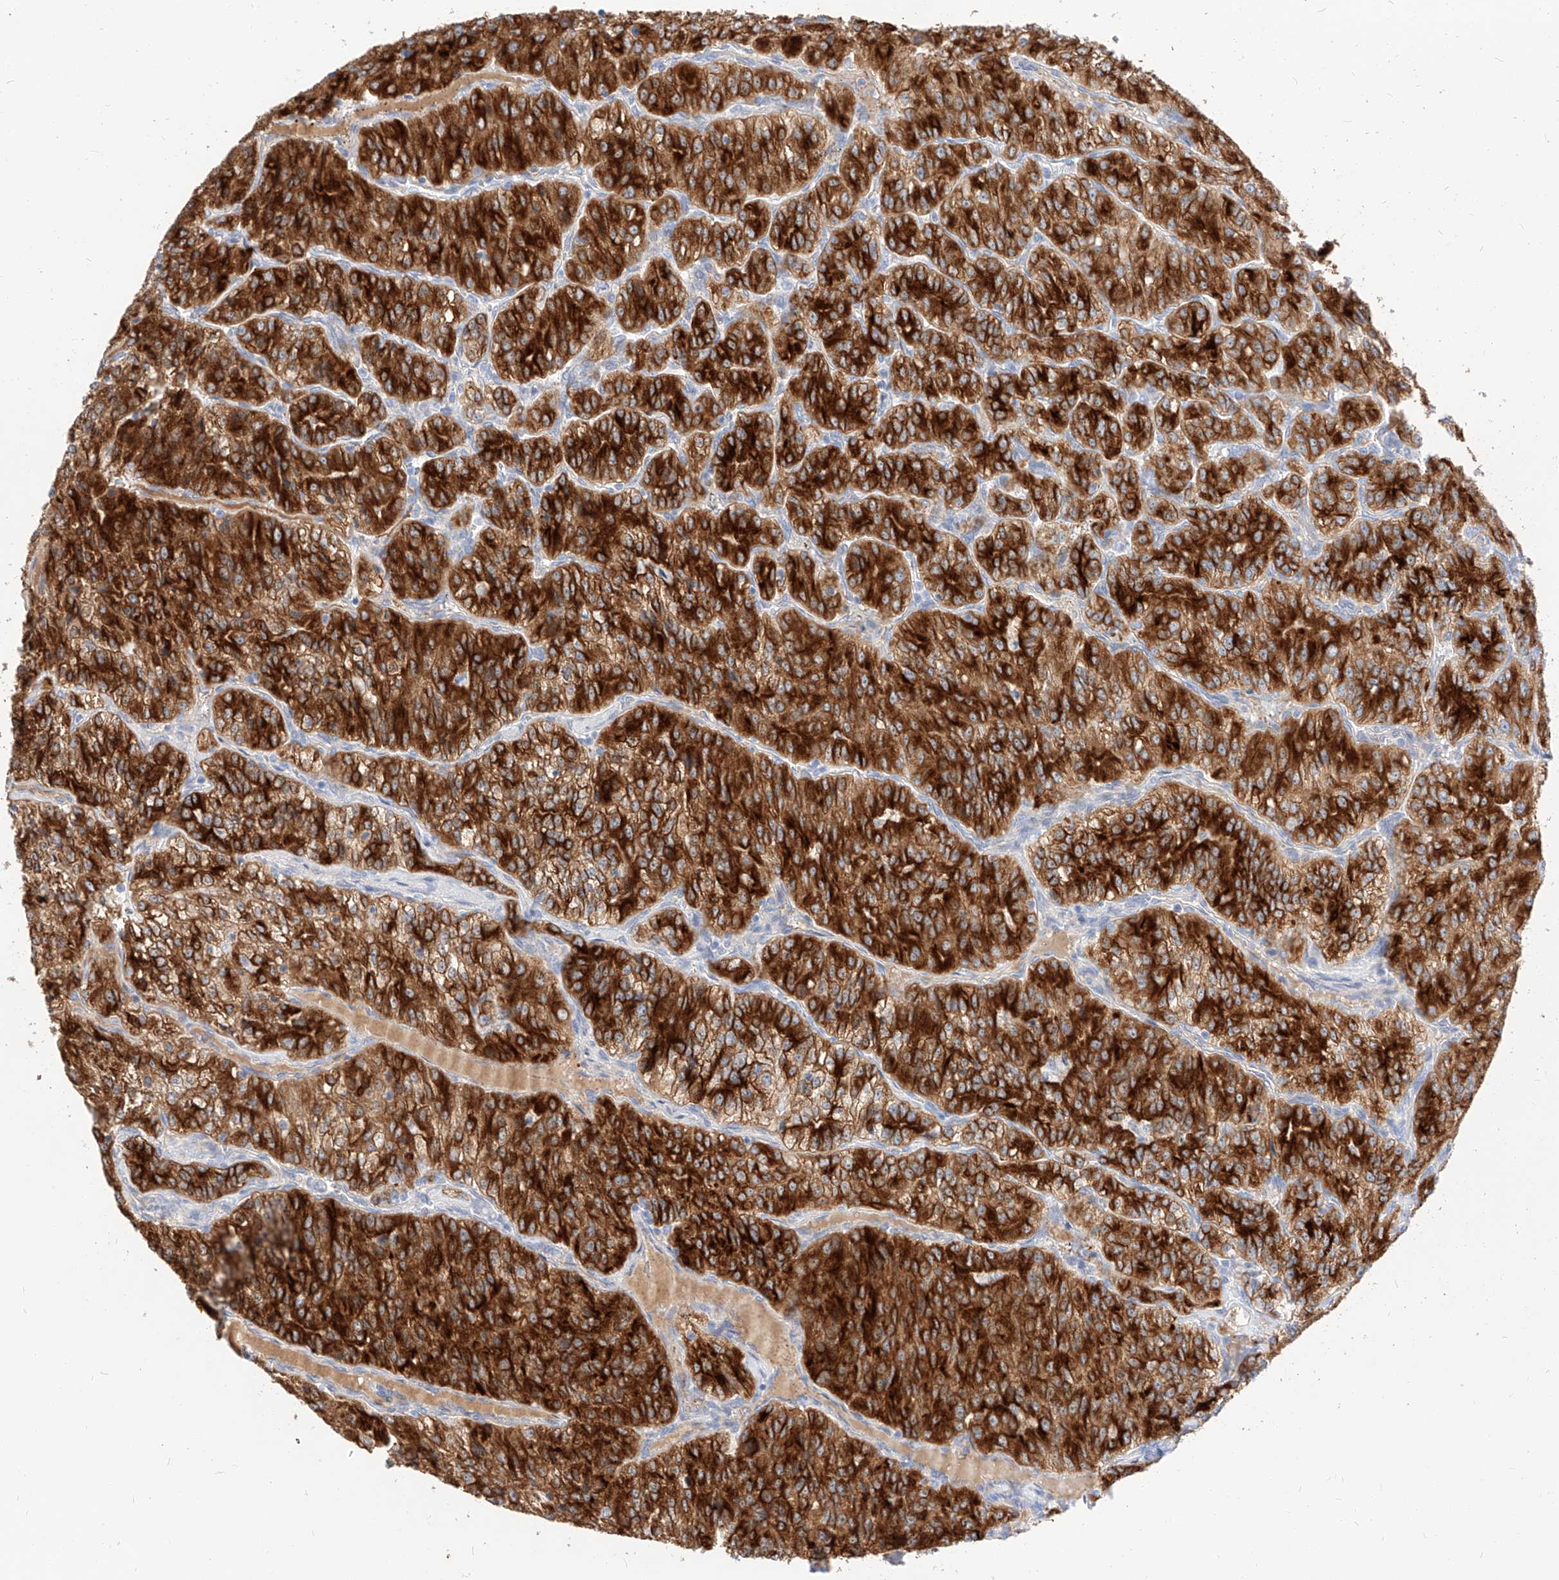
{"staining": {"intensity": "strong", "quantity": ">75%", "location": "cytoplasmic/membranous"}, "tissue": "renal cancer", "cell_type": "Tumor cells", "image_type": "cancer", "snomed": [{"axis": "morphology", "description": "Adenocarcinoma, NOS"}, {"axis": "topography", "description": "Kidney"}], "caption": "Strong cytoplasmic/membranous protein expression is seen in about >75% of tumor cells in adenocarcinoma (renal).", "gene": "MAP7", "patient": {"sex": "female", "age": 63}}